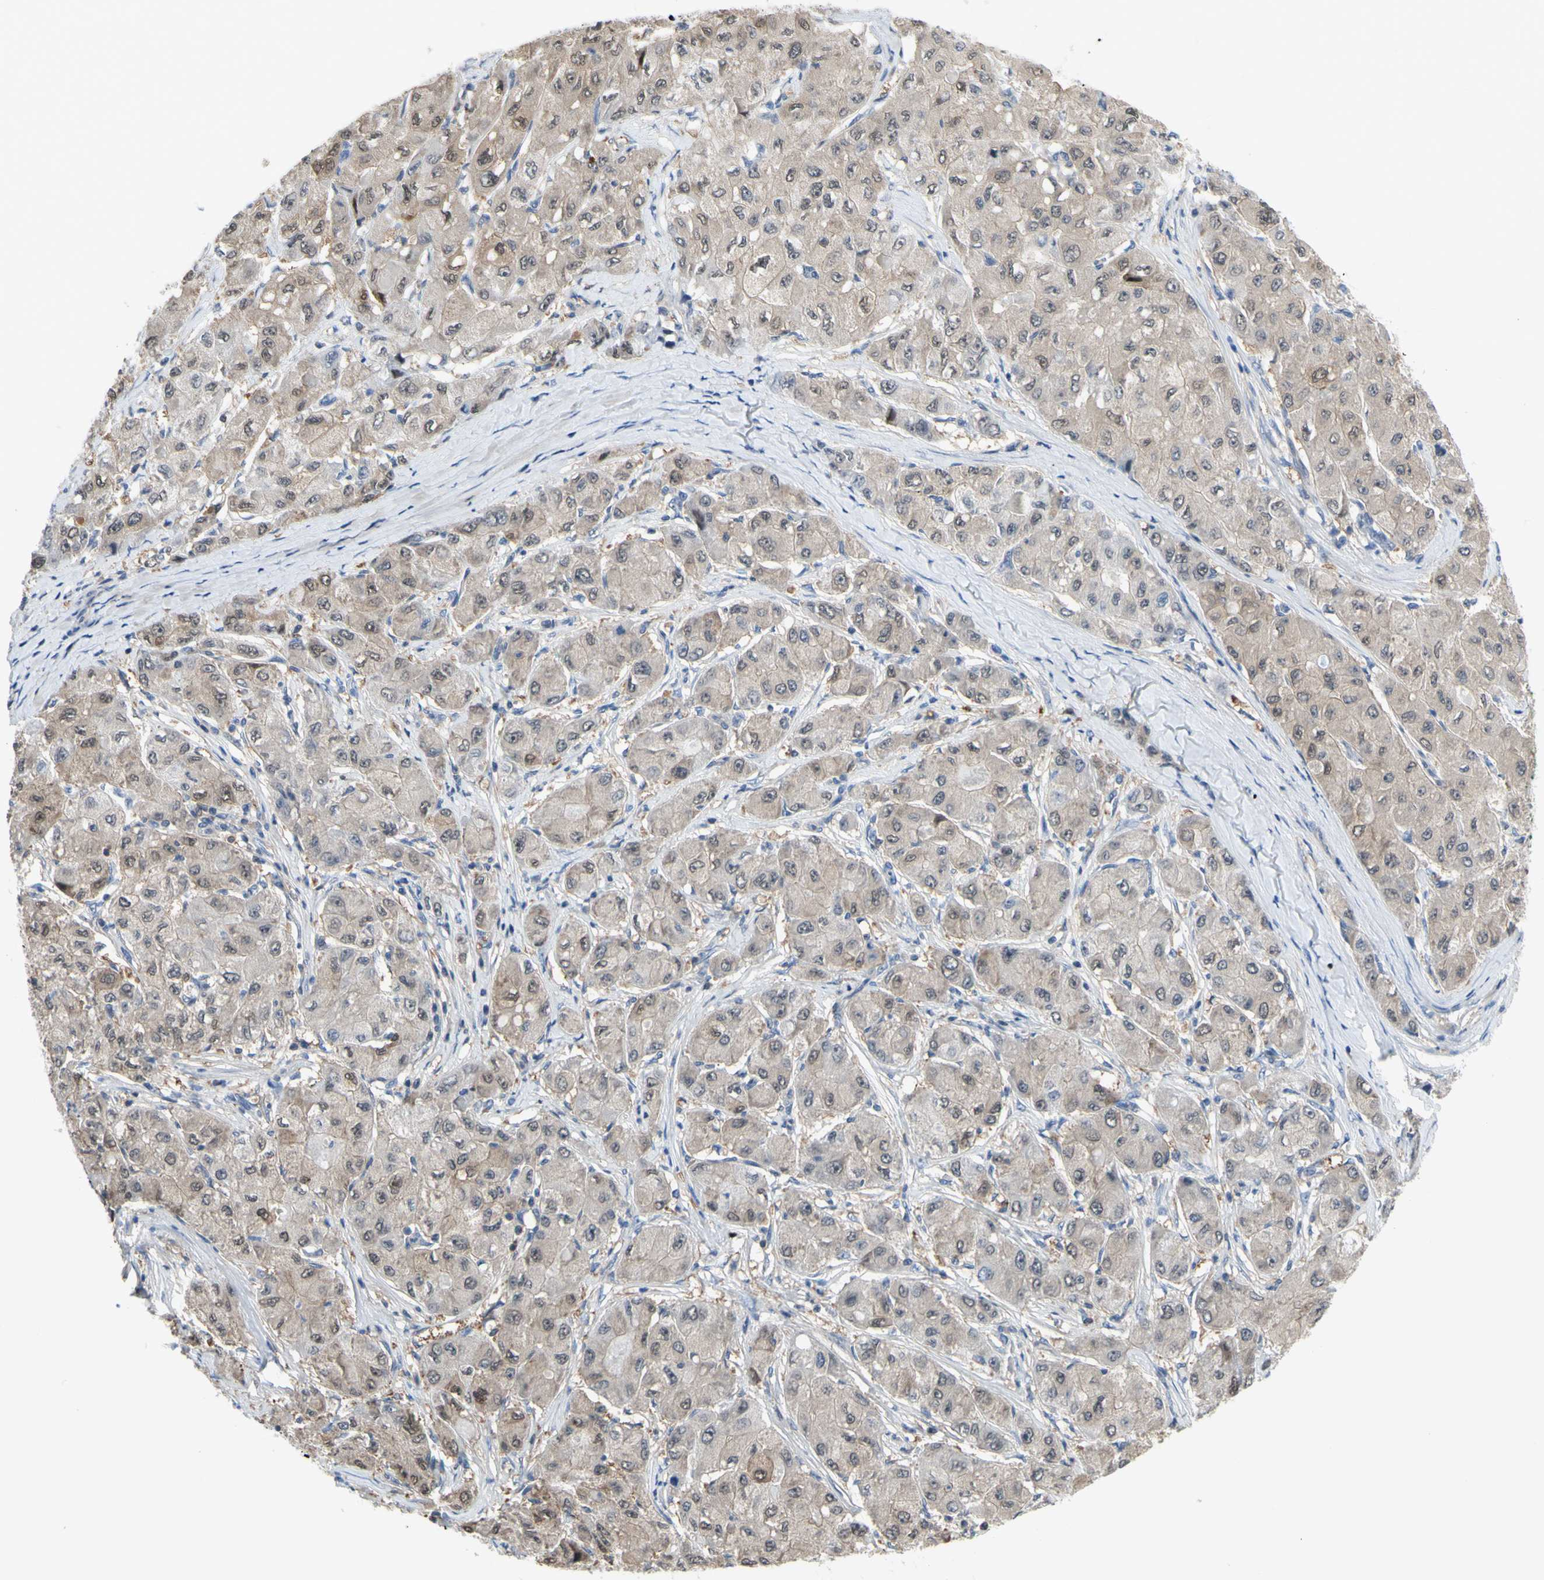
{"staining": {"intensity": "weak", "quantity": ">75%", "location": "cytoplasmic/membranous"}, "tissue": "liver cancer", "cell_type": "Tumor cells", "image_type": "cancer", "snomed": [{"axis": "morphology", "description": "Carcinoma, Hepatocellular, NOS"}, {"axis": "topography", "description": "Liver"}], "caption": "Liver cancer (hepatocellular carcinoma) was stained to show a protein in brown. There is low levels of weak cytoplasmic/membranous expression in about >75% of tumor cells.", "gene": "UPK3B", "patient": {"sex": "male", "age": 80}}